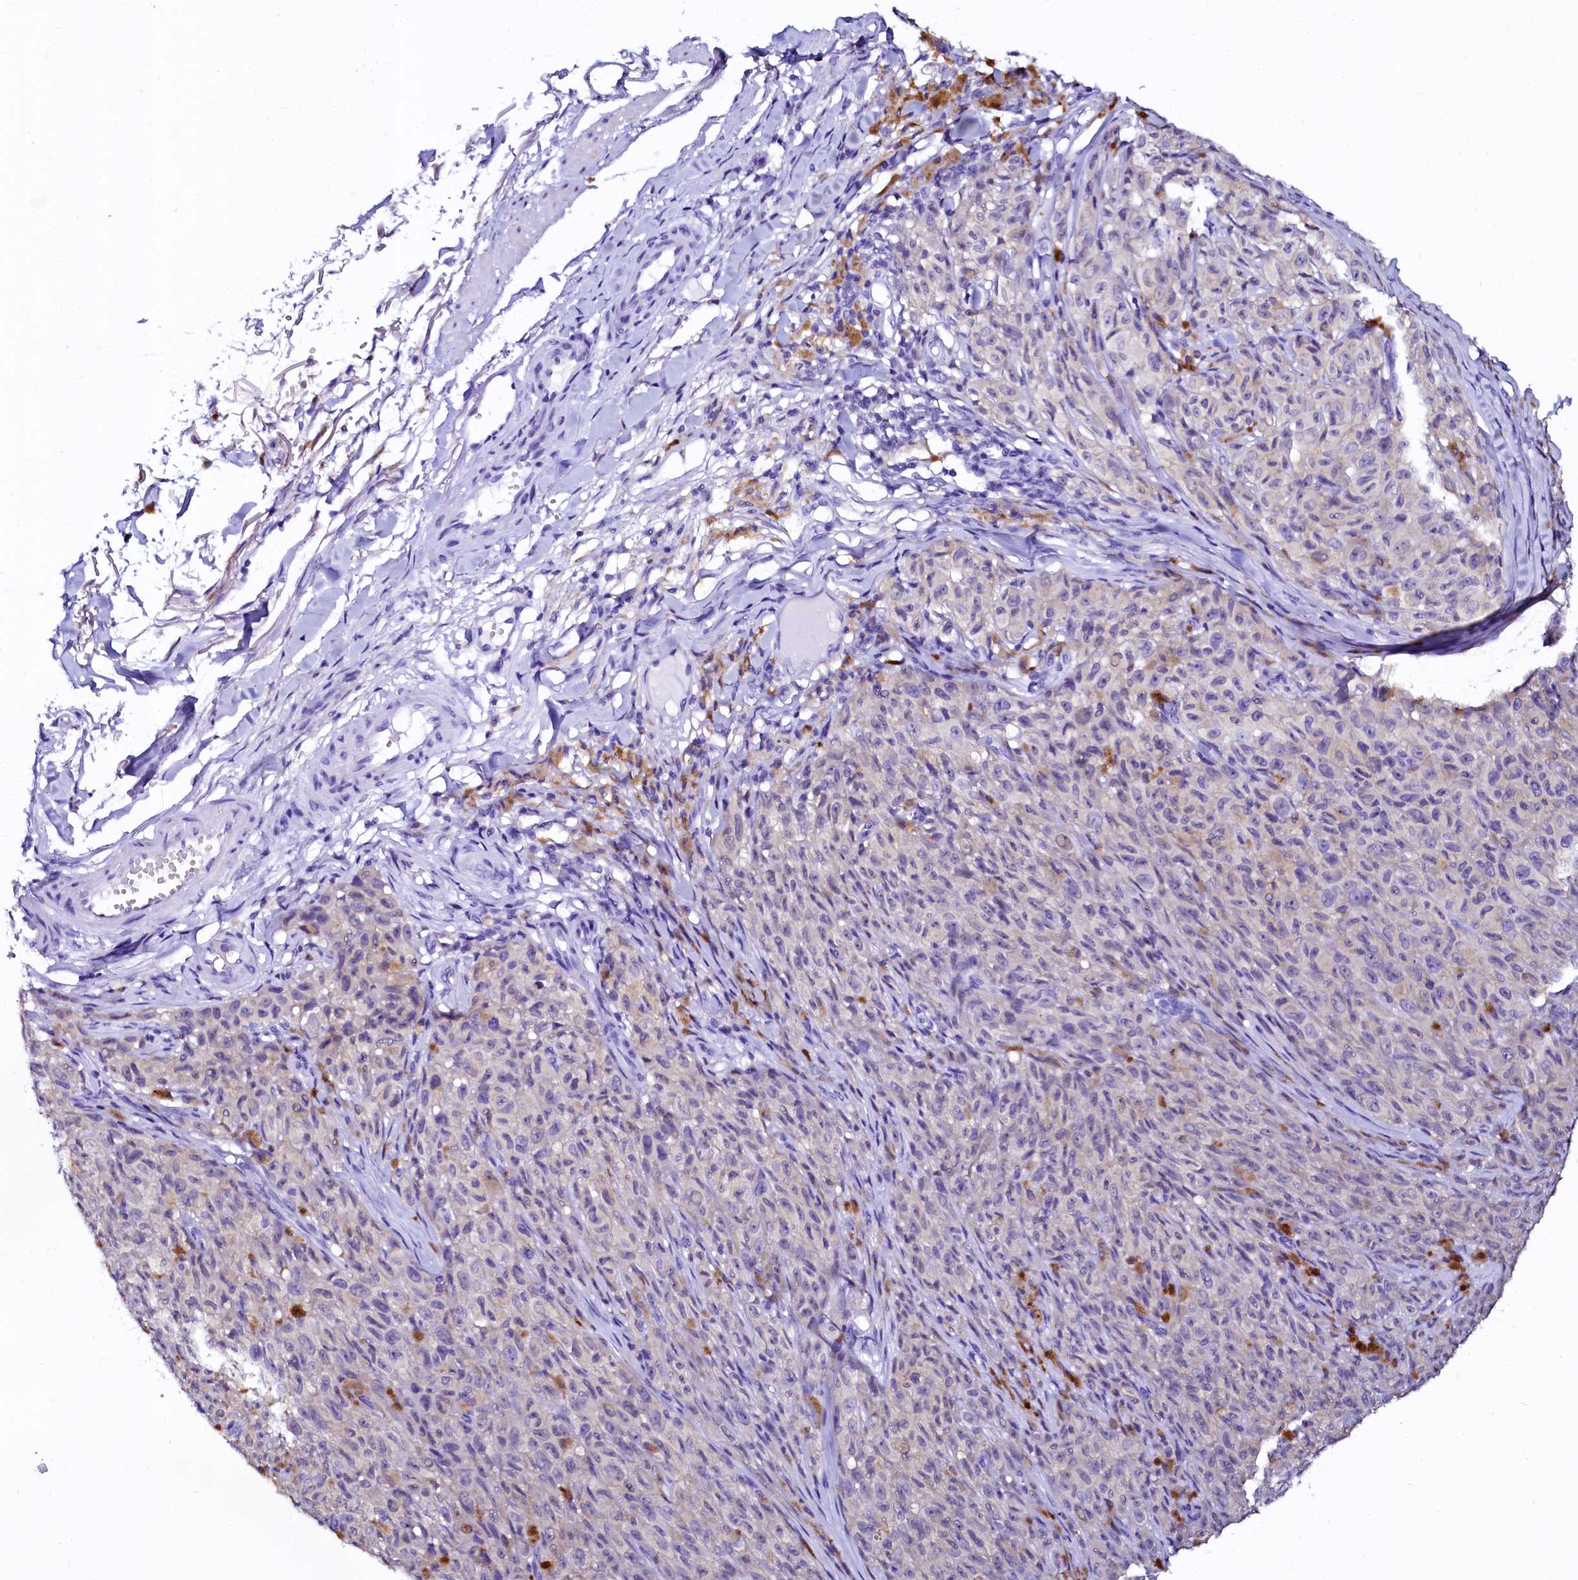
{"staining": {"intensity": "negative", "quantity": "none", "location": "none"}, "tissue": "melanoma", "cell_type": "Tumor cells", "image_type": "cancer", "snomed": [{"axis": "morphology", "description": "Malignant melanoma, NOS"}, {"axis": "topography", "description": "Skin"}], "caption": "Micrograph shows no significant protein positivity in tumor cells of melanoma. (IHC, brightfield microscopy, high magnification).", "gene": "SORD", "patient": {"sex": "female", "age": 82}}